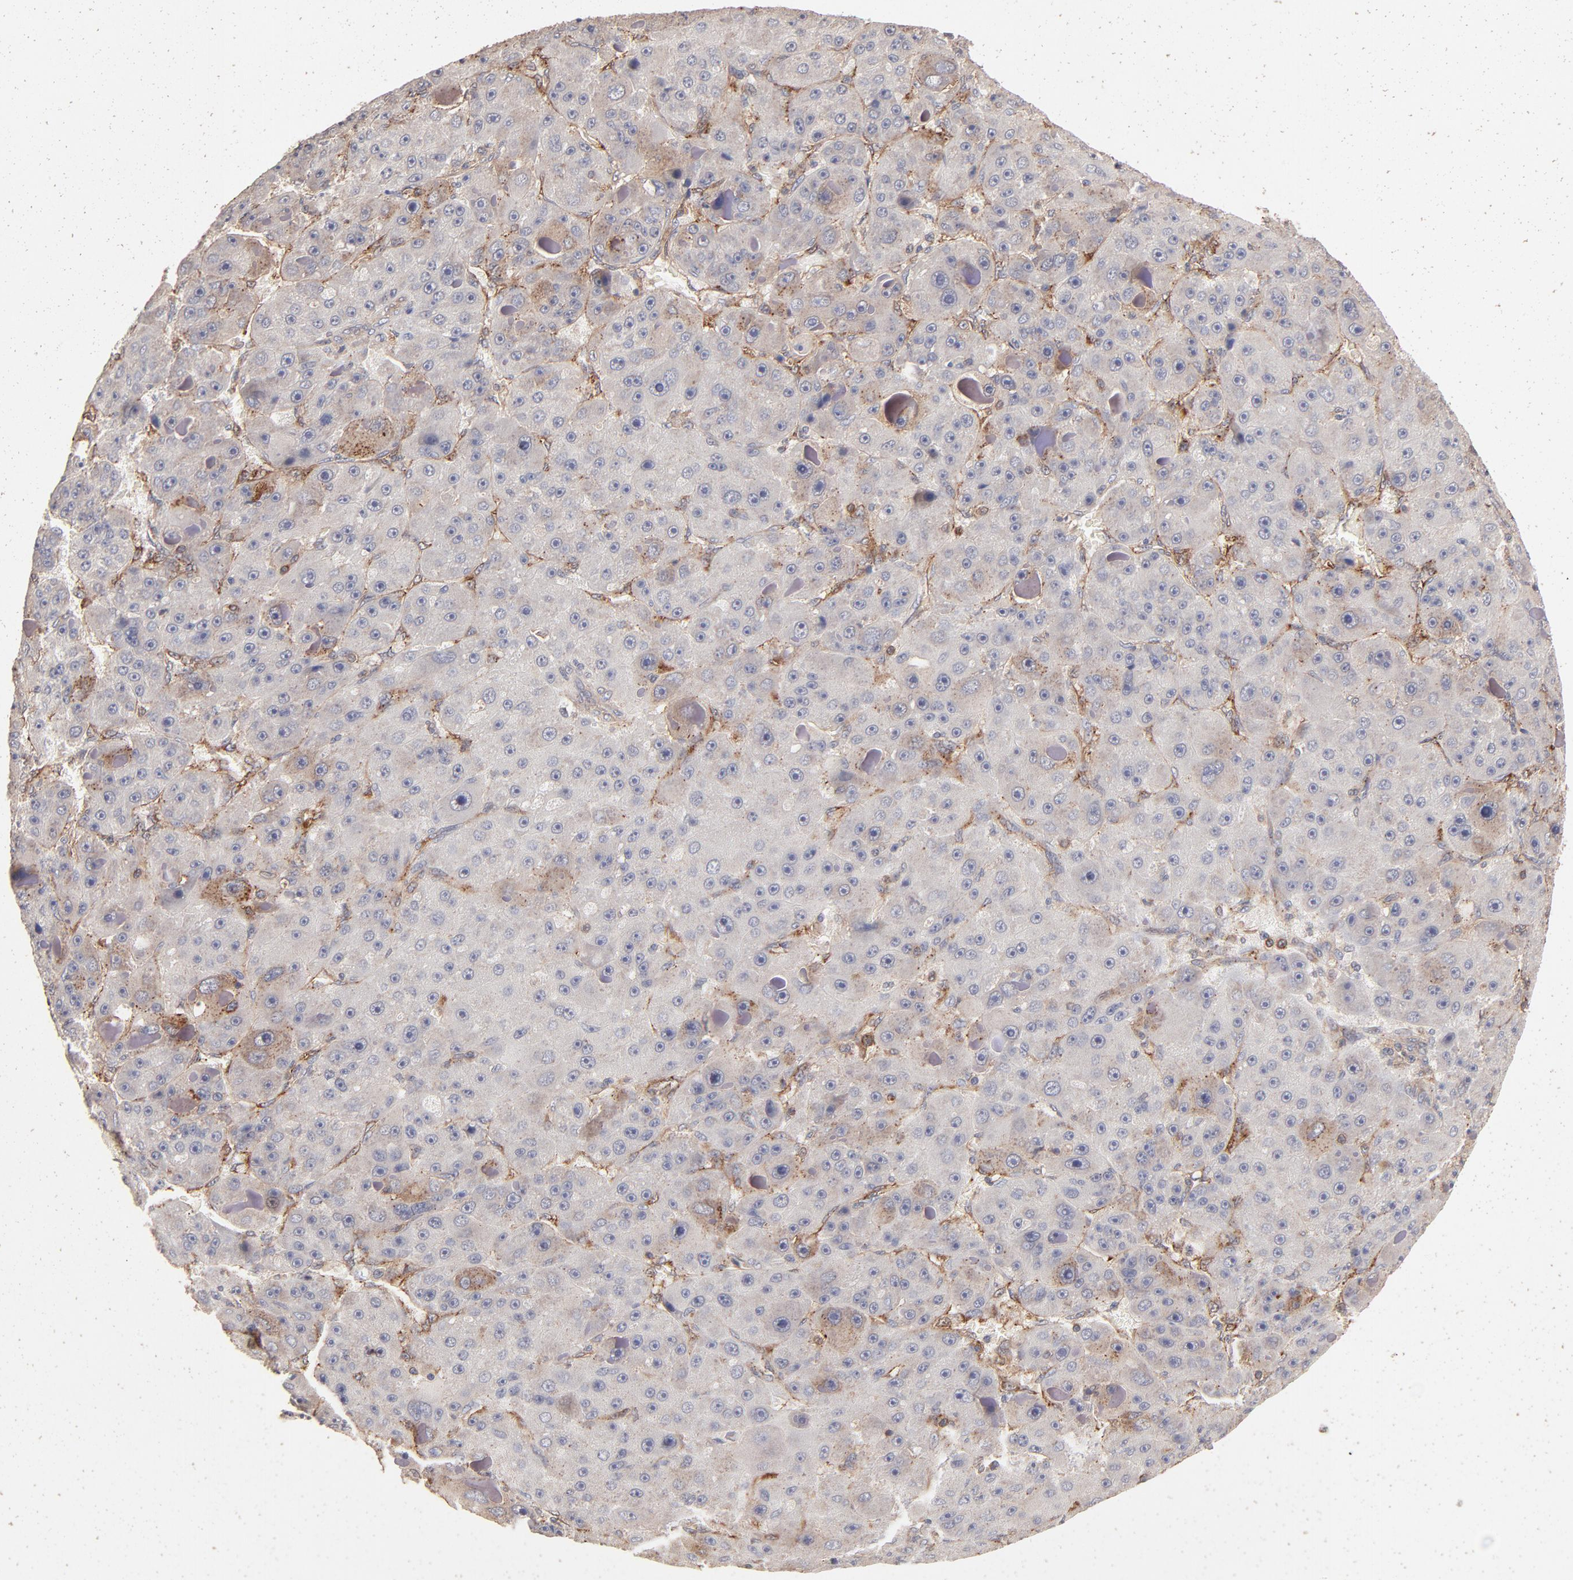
{"staining": {"intensity": "weak", "quantity": "<25%", "location": "cytoplasmic/membranous"}, "tissue": "liver cancer", "cell_type": "Tumor cells", "image_type": "cancer", "snomed": [{"axis": "morphology", "description": "Carcinoma, Hepatocellular, NOS"}, {"axis": "topography", "description": "Liver"}], "caption": "High magnification brightfield microscopy of liver hepatocellular carcinoma stained with DAB (3,3'-diaminobenzidine) (brown) and counterstained with hematoxylin (blue): tumor cells show no significant staining. (DAB (3,3'-diaminobenzidine) immunohistochemistry (IHC) visualized using brightfield microscopy, high magnification).", "gene": "IVNS1ABP", "patient": {"sex": "male", "age": 76}}